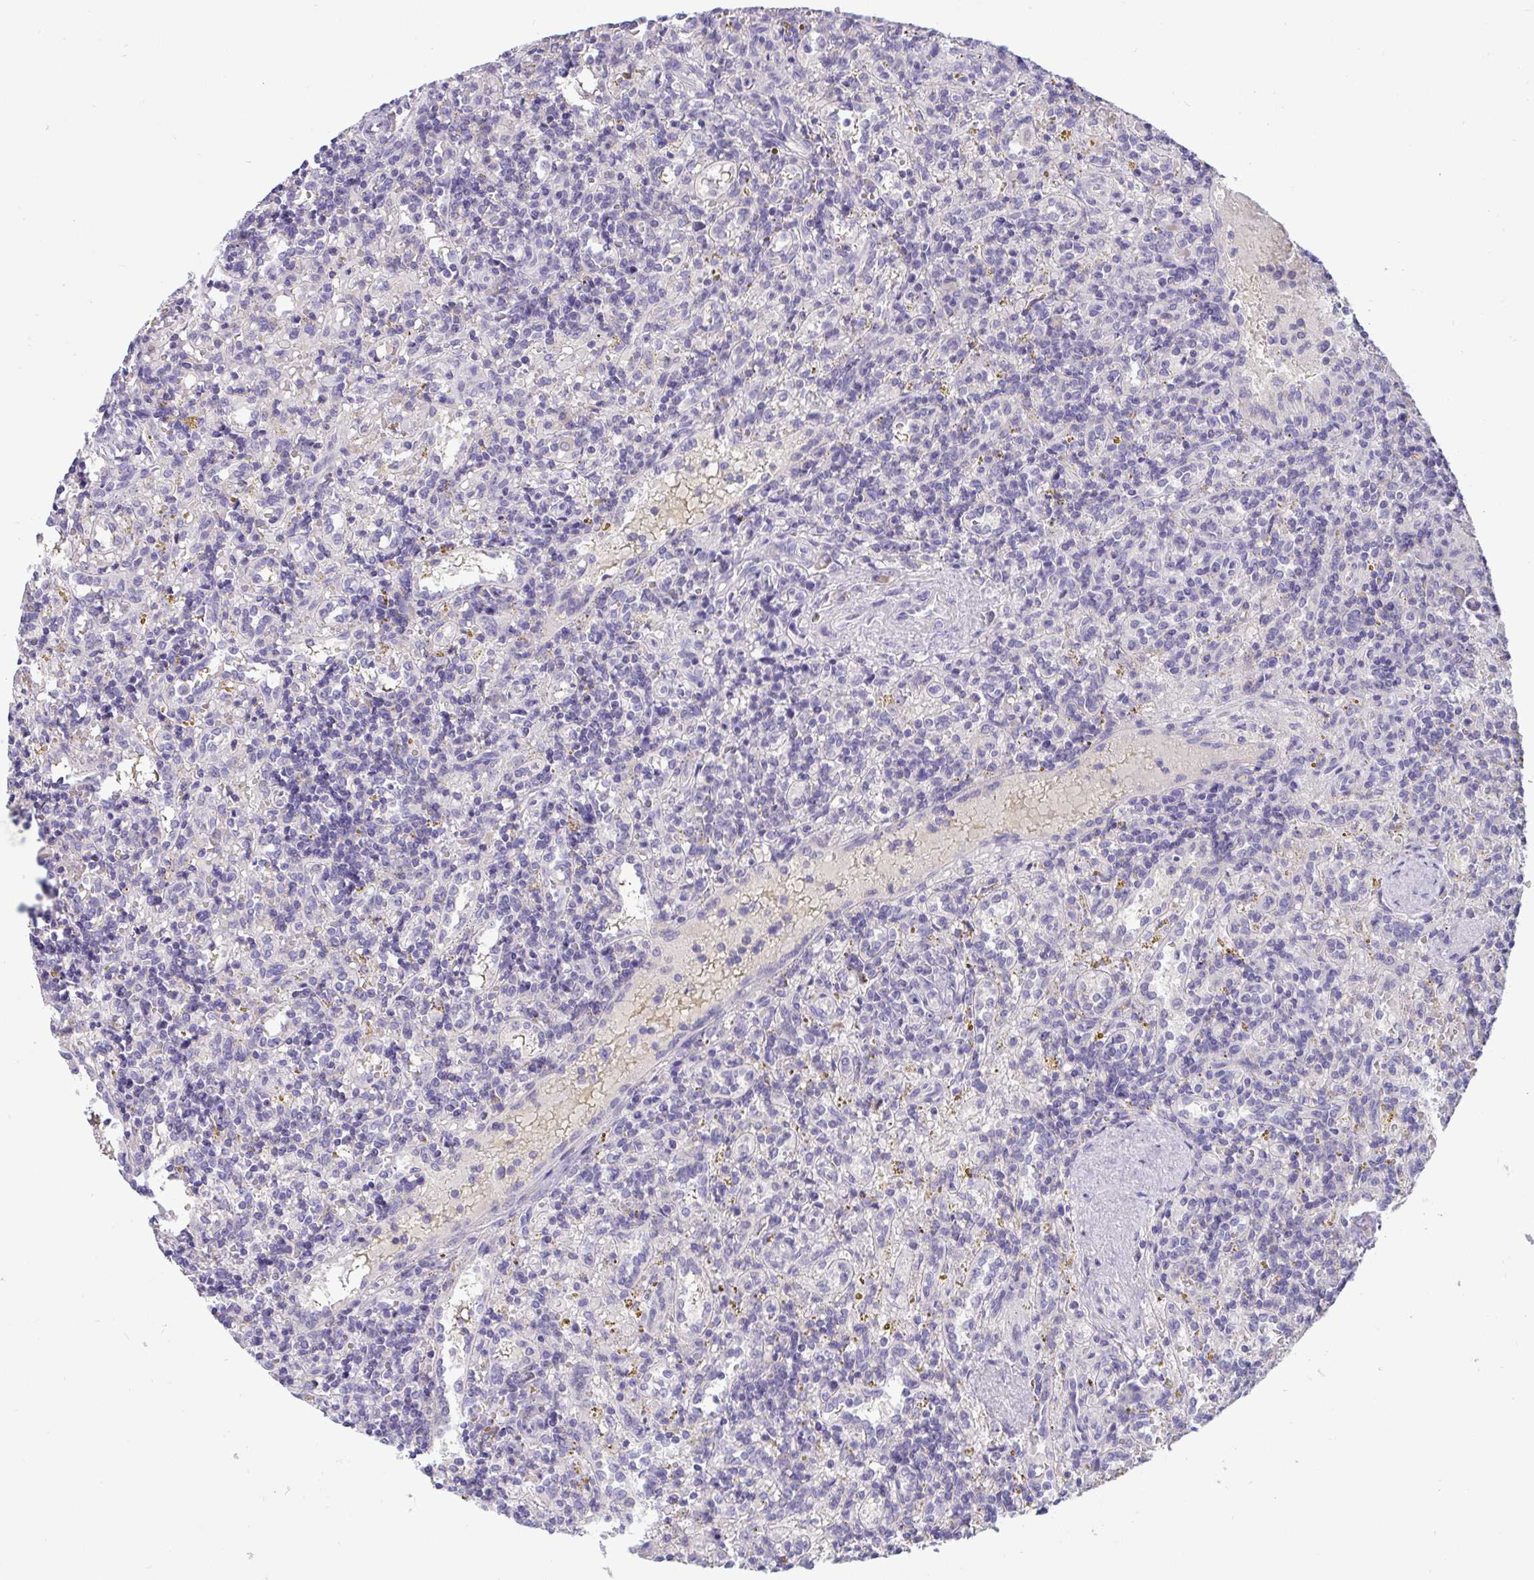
{"staining": {"intensity": "negative", "quantity": "none", "location": "none"}, "tissue": "lymphoma", "cell_type": "Tumor cells", "image_type": "cancer", "snomed": [{"axis": "morphology", "description": "Malignant lymphoma, non-Hodgkin's type, Low grade"}, {"axis": "topography", "description": "Spleen"}], "caption": "There is no significant positivity in tumor cells of lymphoma.", "gene": "TMEM41A", "patient": {"sex": "male", "age": 67}}